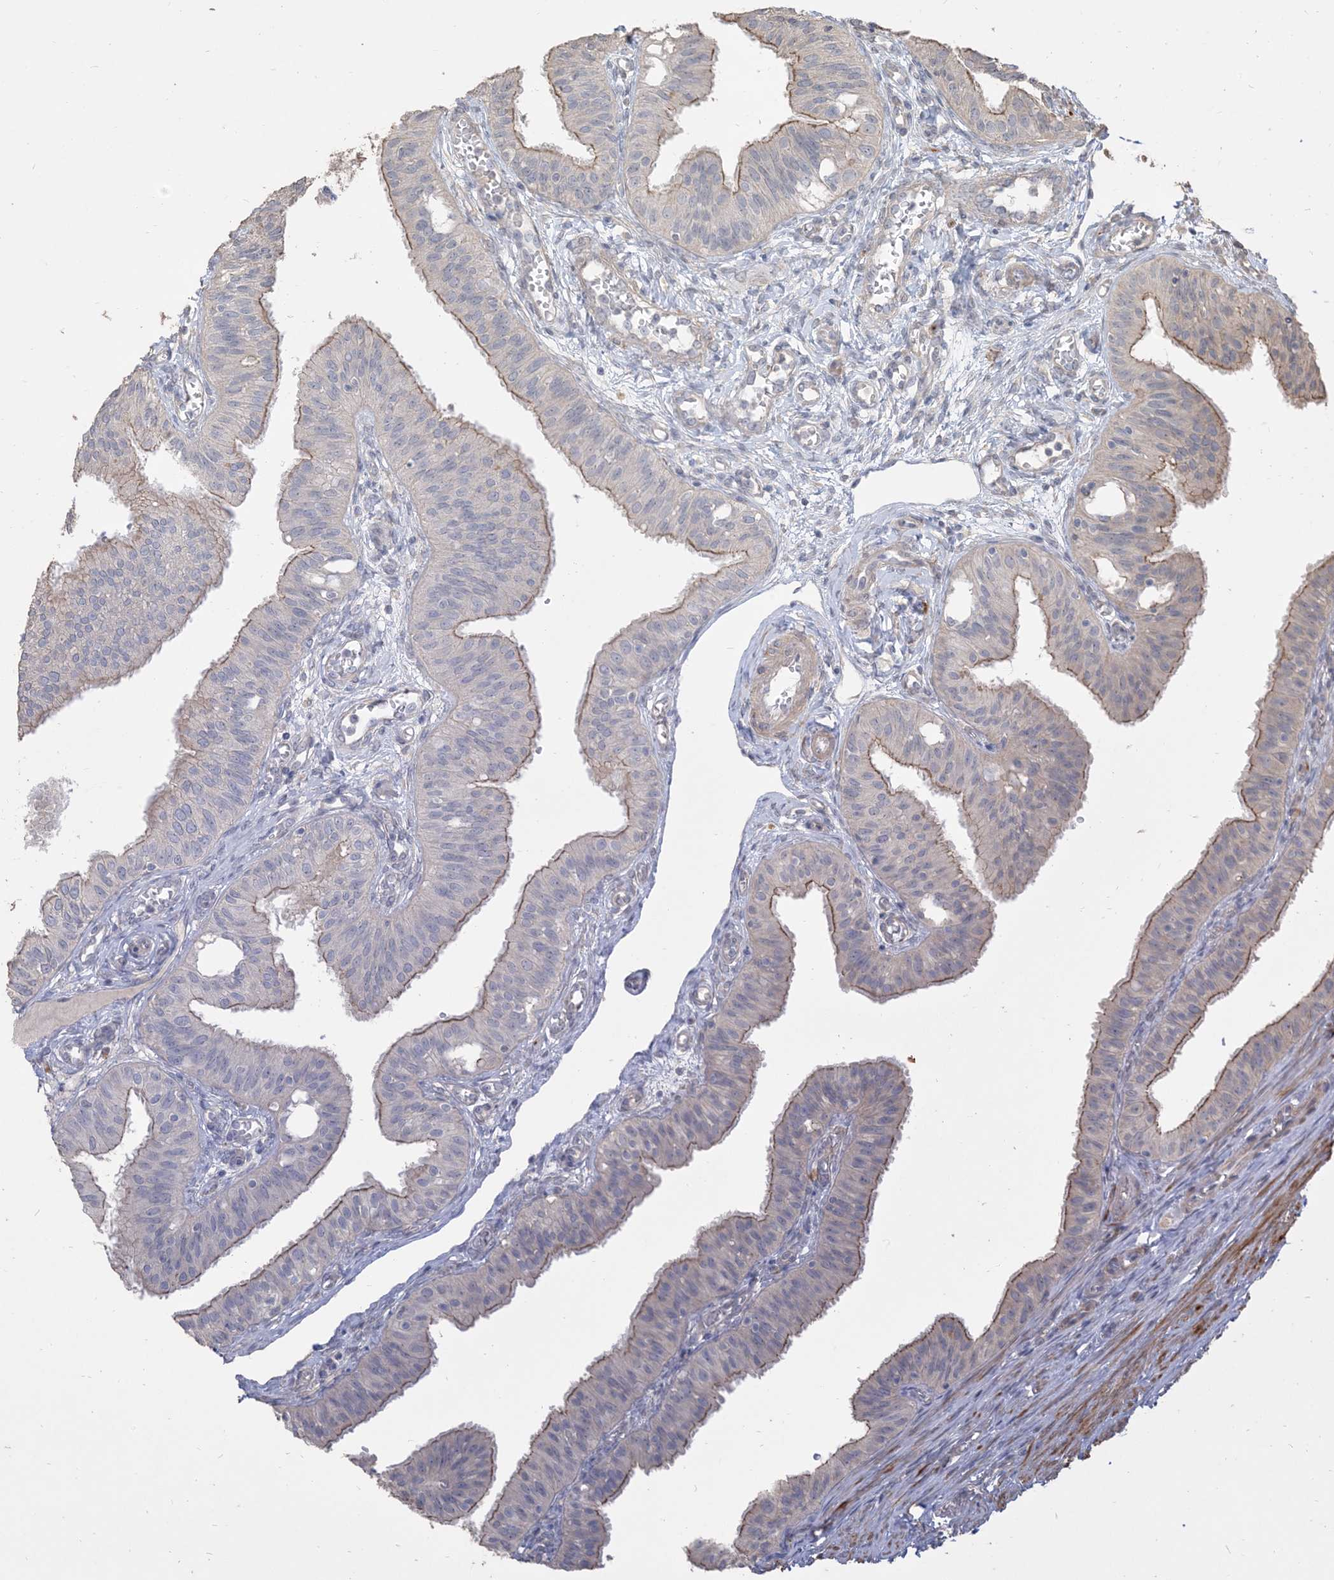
{"staining": {"intensity": "moderate", "quantity": "25%-75%", "location": "cytoplasmic/membranous"}, "tissue": "fallopian tube", "cell_type": "Glandular cells", "image_type": "normal", "snomed": [{"axis": "morphology", "description": "Normal tissue, NOS"}, {"axis": "topography", "description": "Fallopian tube"}, {"axis": "topography", "description": "Ovary"}], "caption": "This histopathology image shows immunohistochemistry (IHC) staining of normal human fallopian tube, with medium moderate cytoplasmic/membranous expression in approximately 25%-75% of glandular cells.", "gene": "RNF175", "patient": {"sex": "female", "age": 42}}